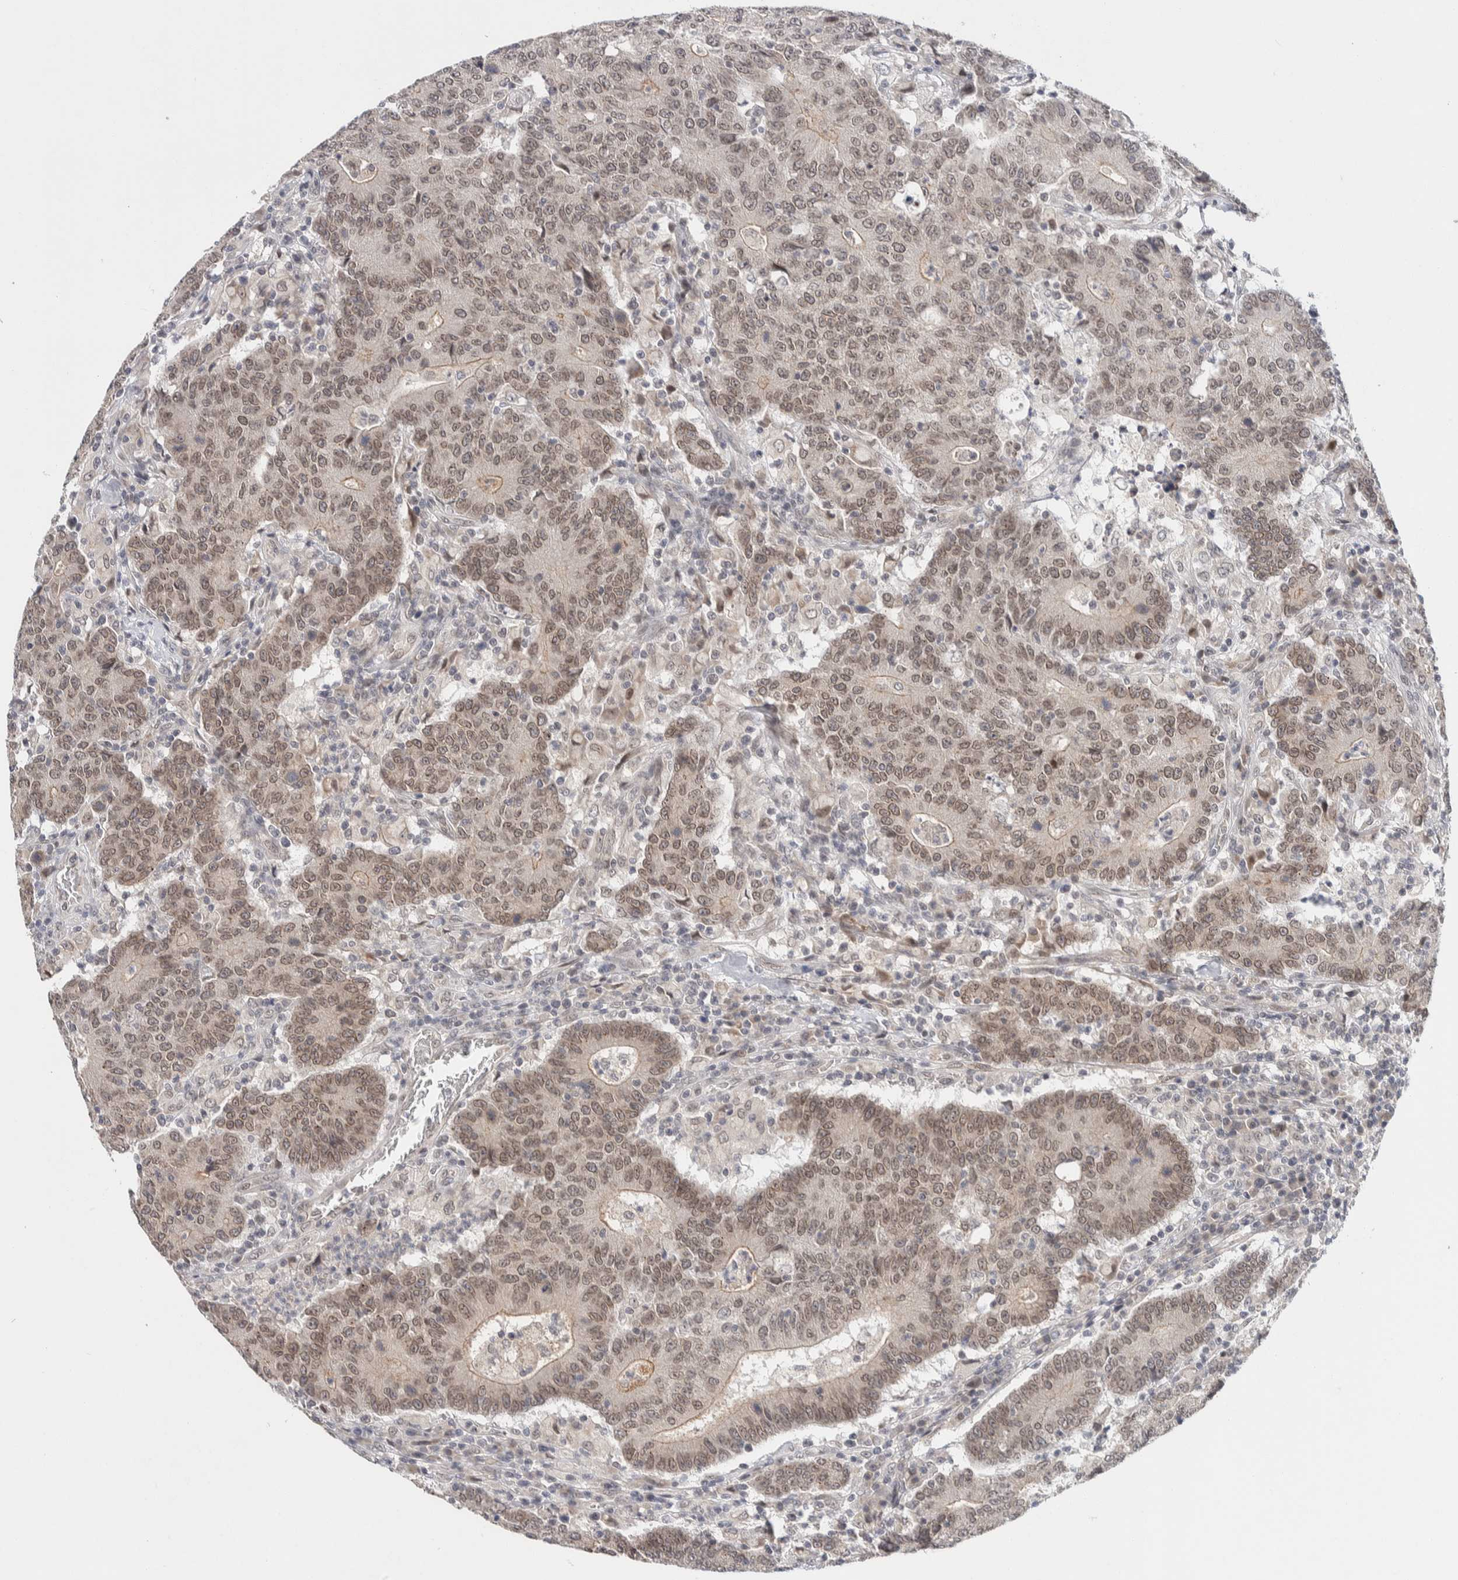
{"staining": {"intensity": "weak", "quantity": ">75%", "location": "cytoplasmic/membranous,nuclear"}, "tissue": "colorectal cancer", "cell_type": "Tumor cells", "image_type": "cancer", "snomed": [{"axis": "morphology", "description": "Normal tissue, NOS"}, {"axis": "morphology", "description": "Adenocarcinoma, NOS"}, {"axis": "topography", "description": "Colon"}], "caption": "Colorectal cancer stained for a protein exhibits weak cytoplasmic/membranous and nuclear positivity in tumor cells. (IHC, brightfield microscopy, high magnification).", "gene": "CRAT", "patient": {"sex": "female", "age": 75}}